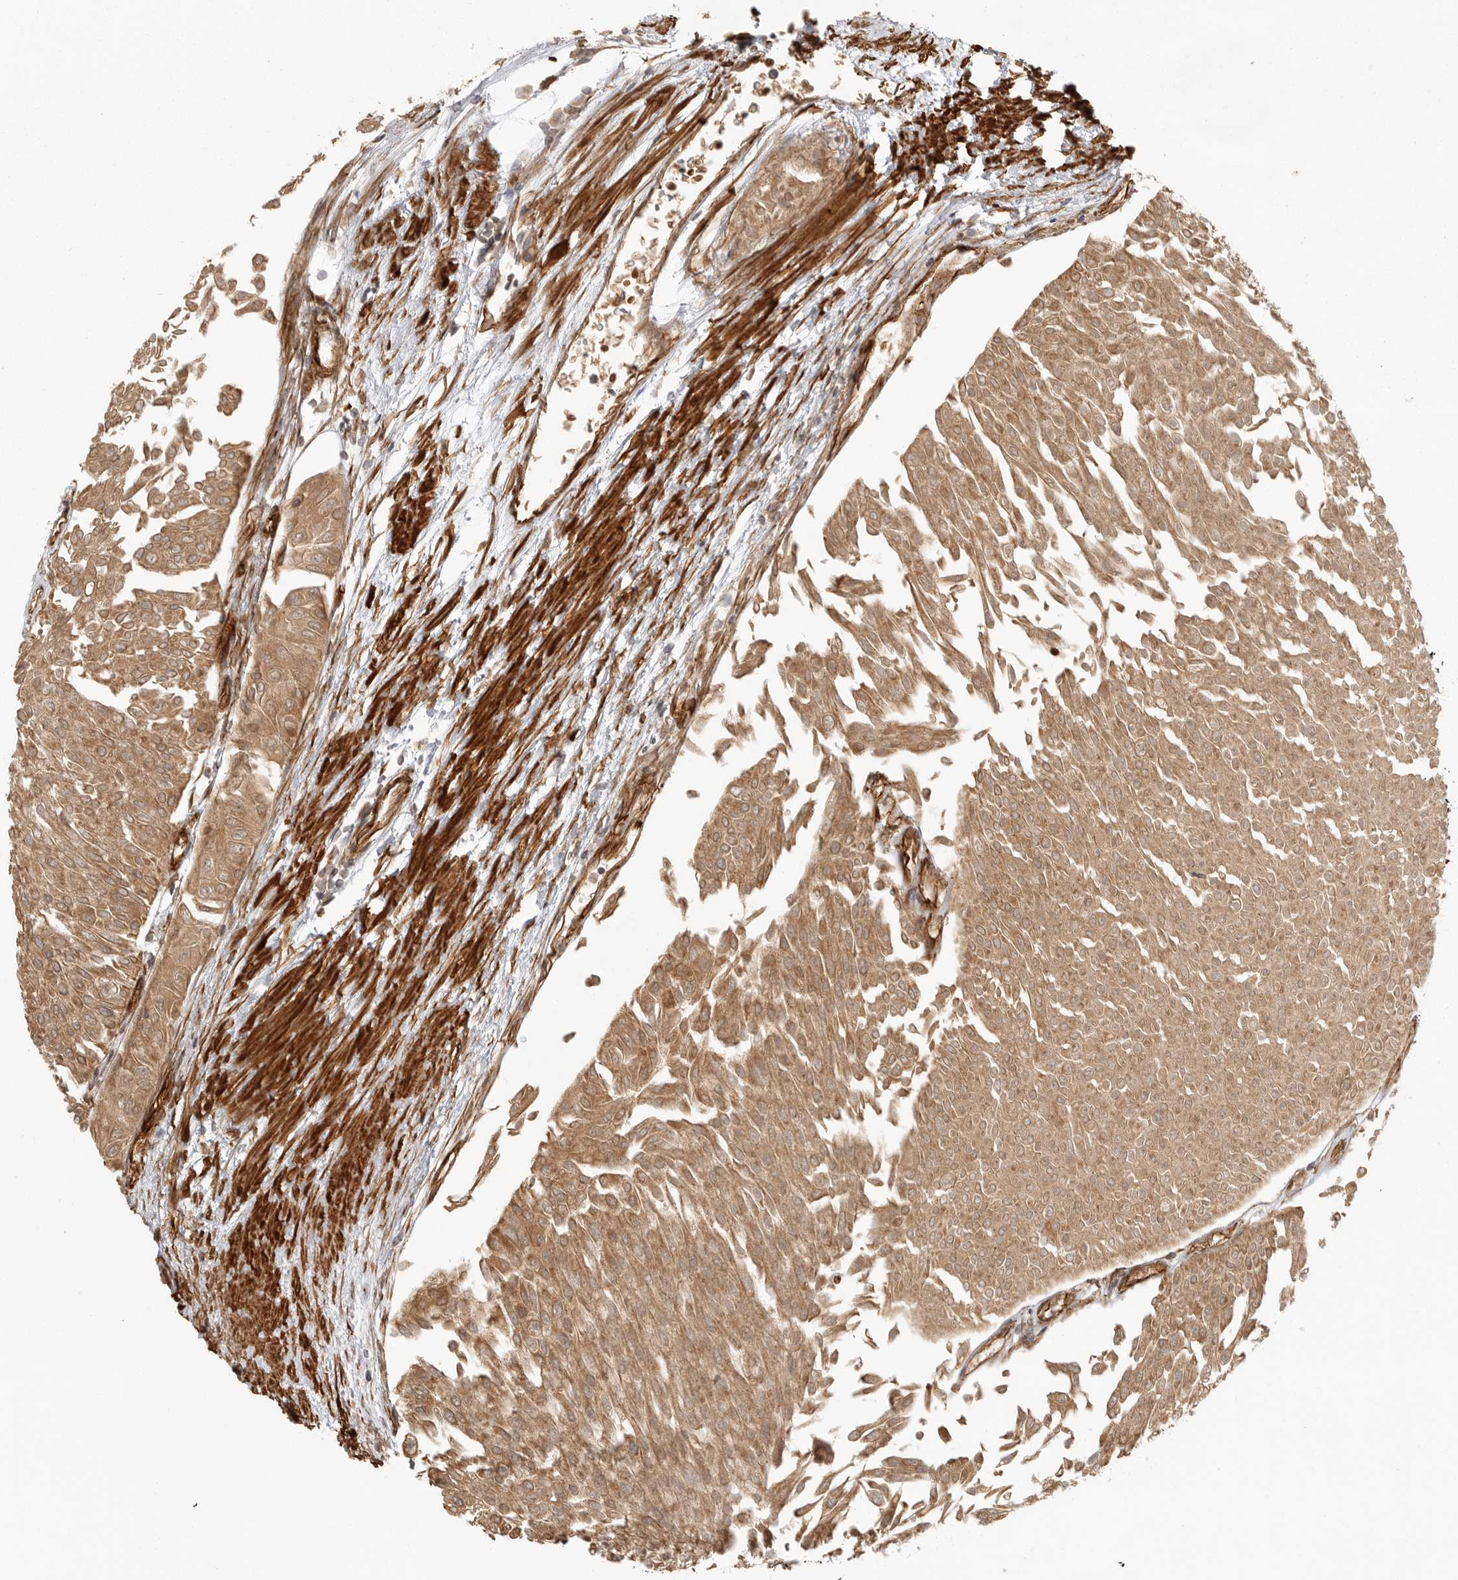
{"staining": {"intensity": "moderate", "quantity": ">75%", "location": "cytoplasmic/membranous"}, "tissue": "urothelial cancer", "cell_type": "Tumor cells", "image_type": "cancer", "snomed": [{"axis": "morphology", "description": "Urothelial carcinoma, Low grade"}, {"axis": "topography", "description": "Urinary bladder"}], "caption": "Urothelial carcinoma (low-grade) stained with a brown dye displays moderate cytoplasmic/membranous positive staining in about >75% of tumor cells.", "gene": "CCPG1", "patient": {"sex": "male", "age": 67}}